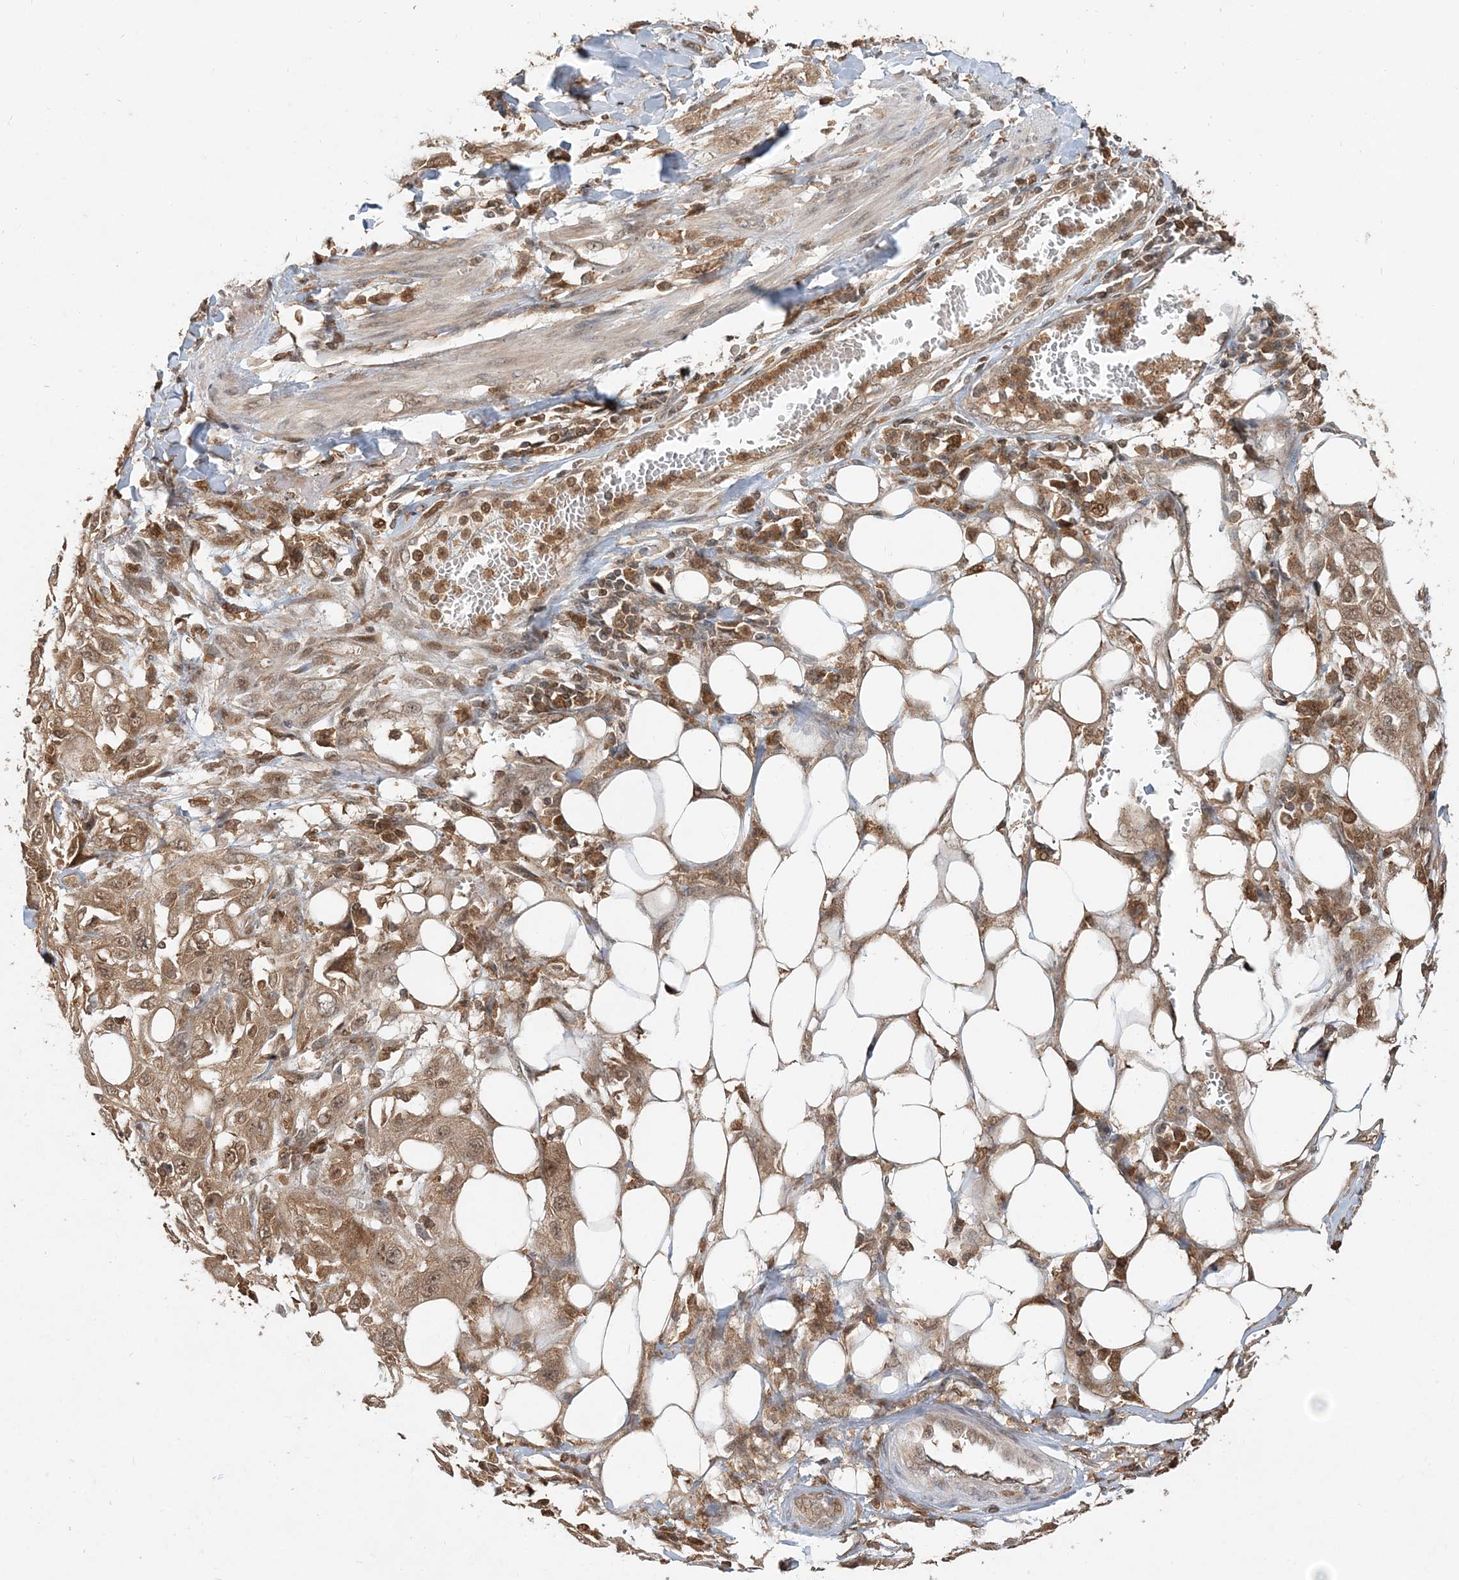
{"staining": {"intensity": "moderate", "quantity": ">75%", "location": "cytoplasmic/membranous,nuclear"}, "tissue": "skin cancer", "cell_type": "Tumor cells", "image_type": "cancer", "snomed": [{"axis": "morphology", "description": "Squamous cell carcinoma, NOS"}, {"axis": "topography", "description": "Skin"}], "caption": "A brown stain highlights moderate cytoplasmic/membranous and nuclear staining of a protein in human skin squamous cell carcinoma tumor cells.", "gene": "CAB39", "patient": {"sex": "male", "age": 75}}